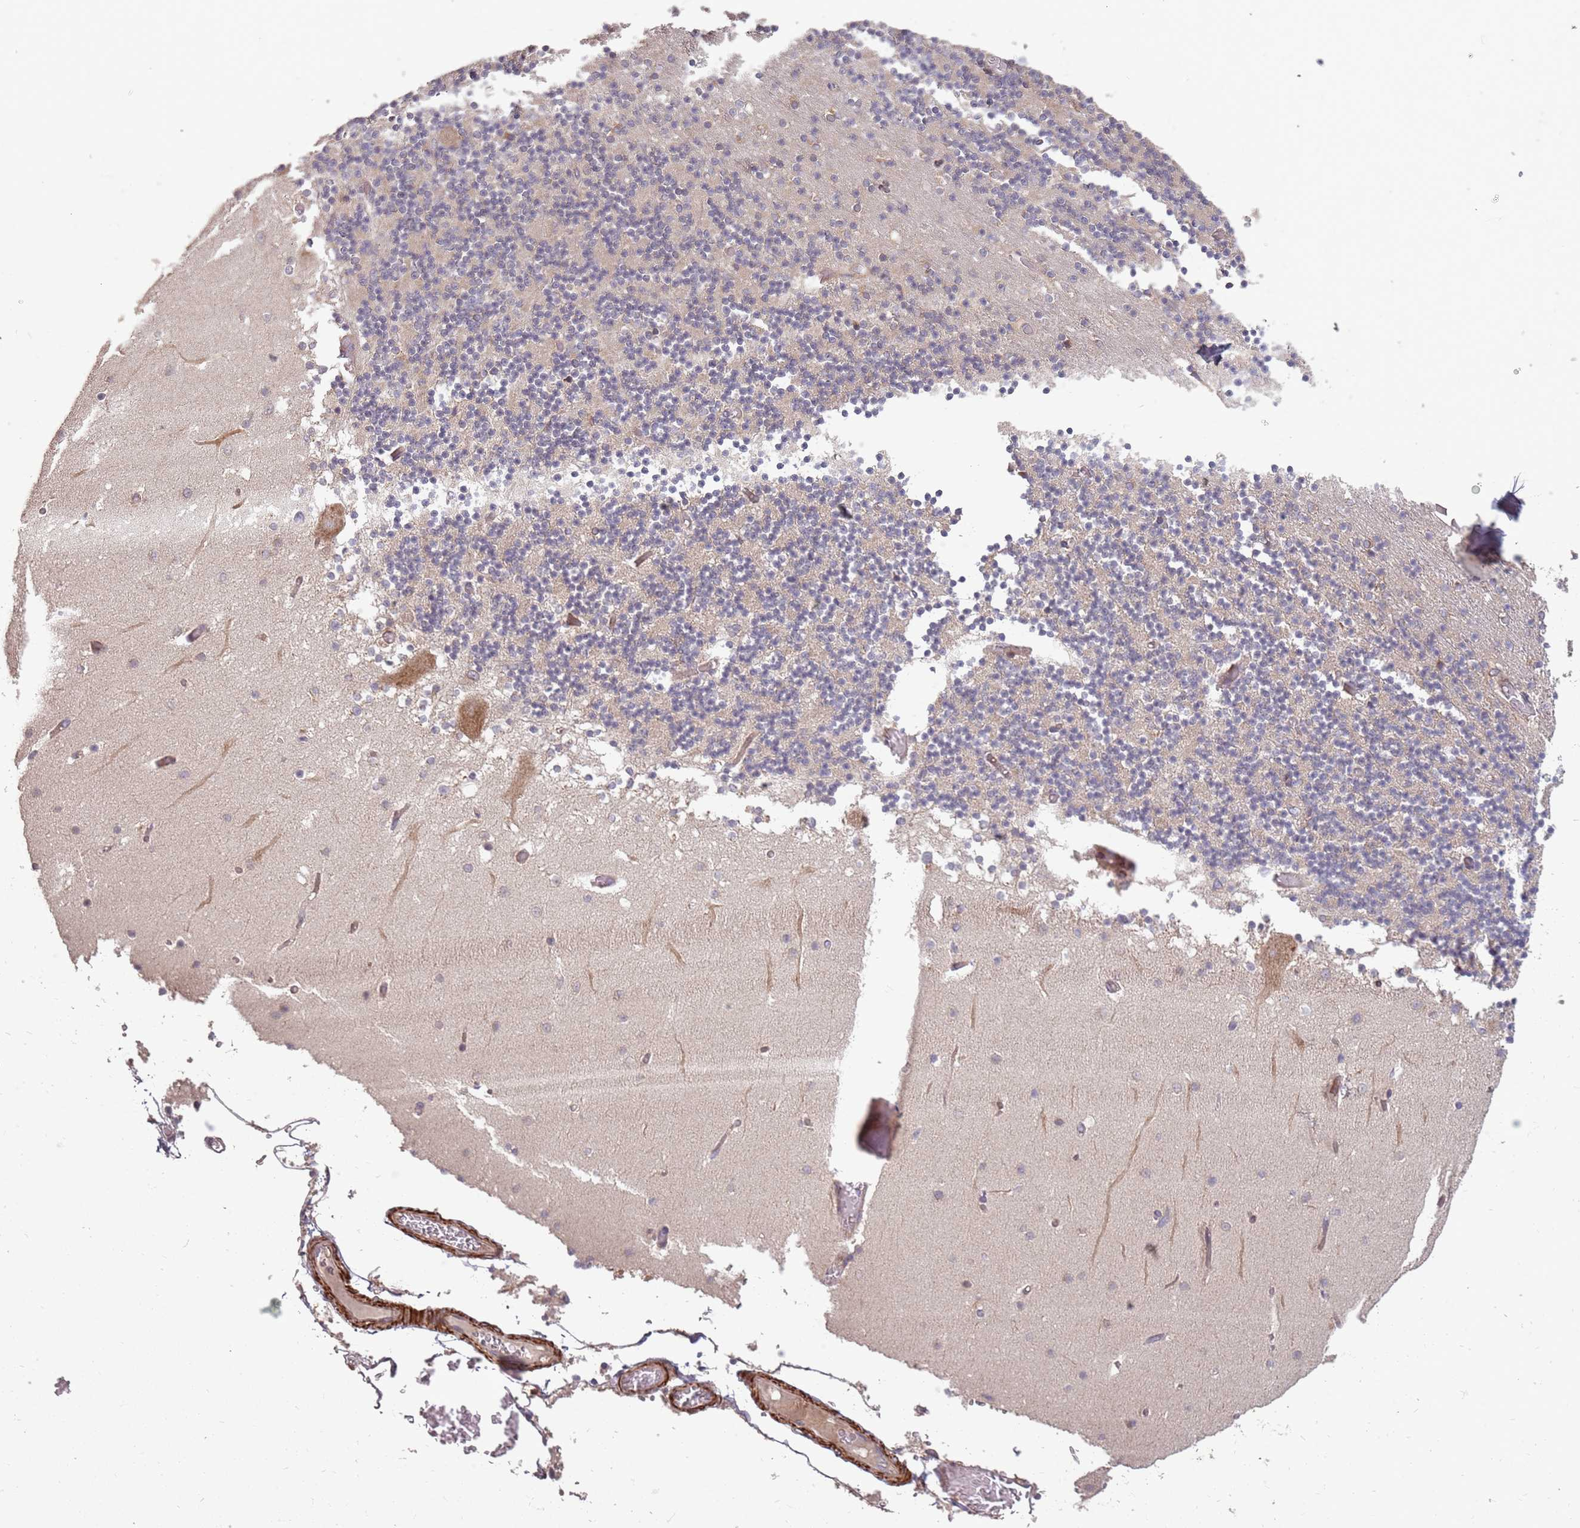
{"staining": {"intensity": "negative", "quantity": "none", "location": "none"}, "tissue": "cerebellum", "cell_type": "Cells in granular layer", "image_type": "normal", "snomed": [{"axis": "morphology", "description": "Normal tissue, NOS"}, {"axis": "topography", "description": "Cerebellum"}], "caption": "Cerebellum was stained to show a protein in brown. There is no significant expression in cells in granular layer.", "gene": "PLD6", "patient": {"sex": "female", "age": 28}}